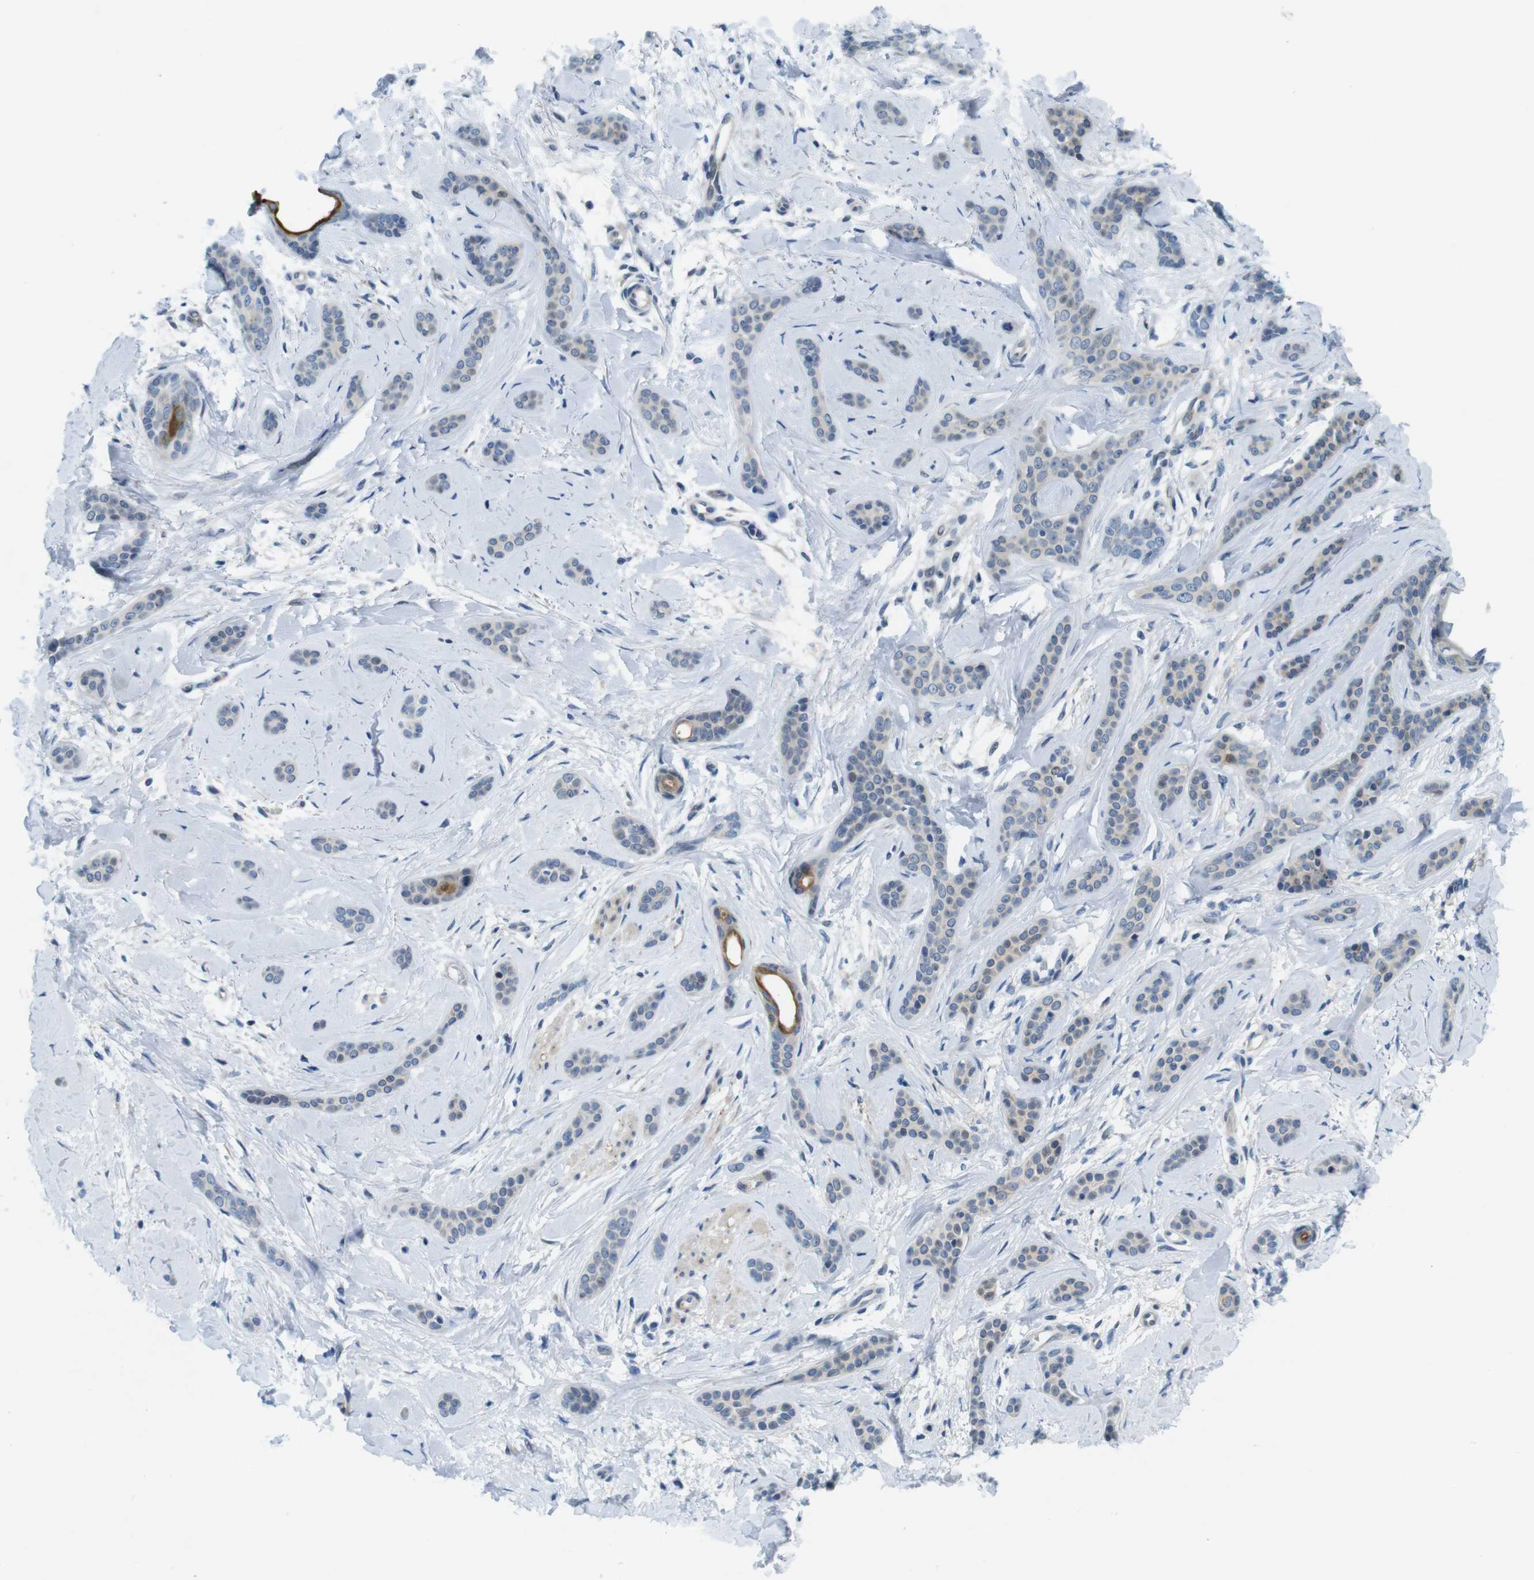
{"staining": {"intensity": "negative", "quantity": "none", "location": "none"}, "tissue": "skin cancer", "cell_type": "Tumor cells", "image_type": "cancer", "snomed": [{"axis": "morphology", "description": "Basal cell carcinoma"}, {"axis": "morphology", "description": "Adnexal tumor, benign"}, {"axis": "topography", "description": "Skin"}], "caption": "Skin benign adnexal tumor was stained to show a protein in brown. There is no significant staining in tumor cells.", "gene": "ZDHHC3", "patient": {"sex": "female", "age": 42}}